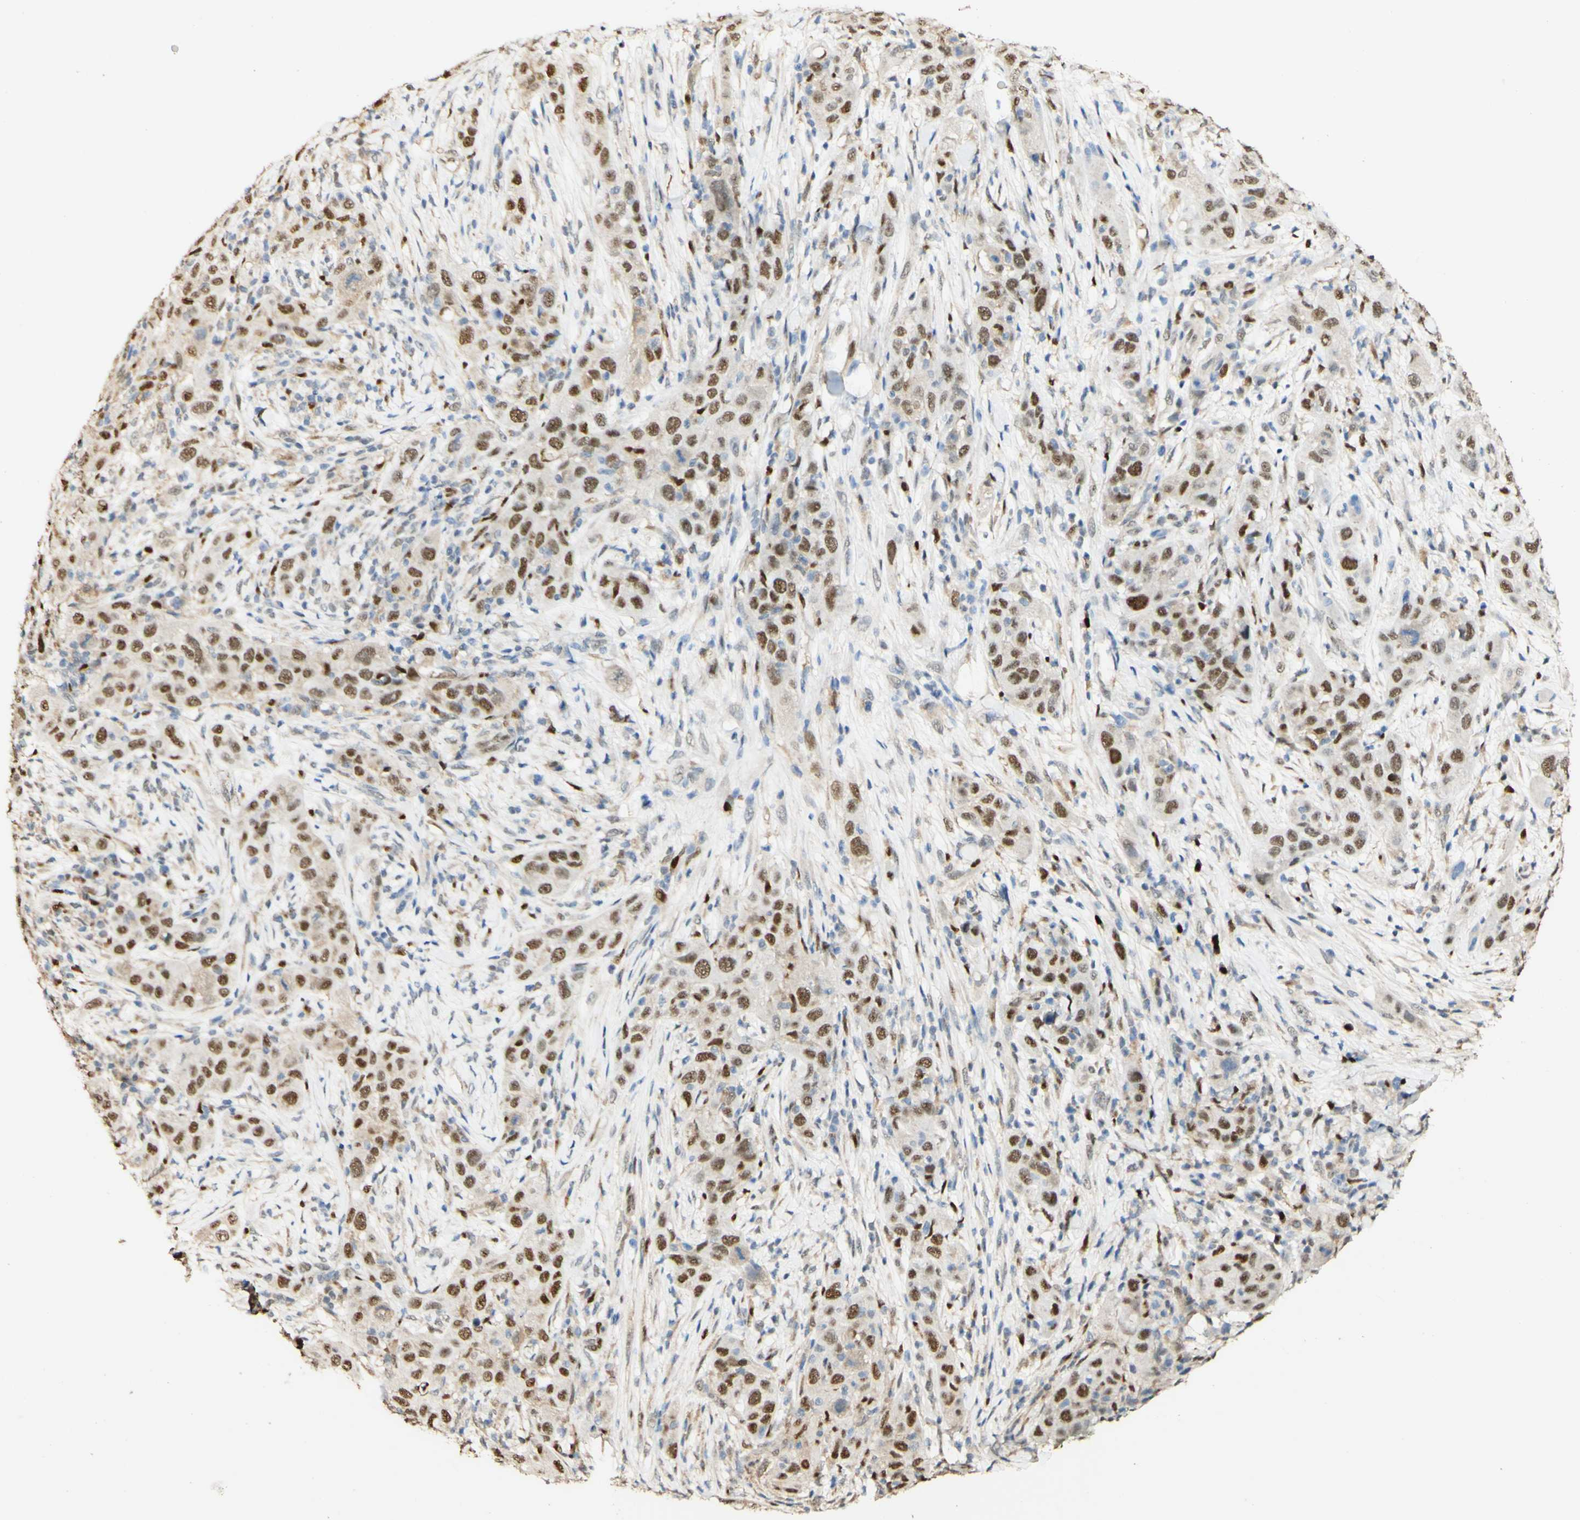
{"staining": {"intensity": "moderate", "quantity": ">75%", "location": "nuclear"}, "tissue": "skin cancer", "cell_type": "Tumor cells", "image_type": "cancer", "snomed": [{"axis": "morphology", "description": "Squamous cell carcinoma, NOS"}, {"axis": "topography", "description": "Skin"}], "caption": "Protein expression analysis of skin squamous cell carcinoma shows moderate nuclear expression in about >75% of tumor cells.", "gene": "MAP3K4", "patient": {"sex": "female", "age": 88}}